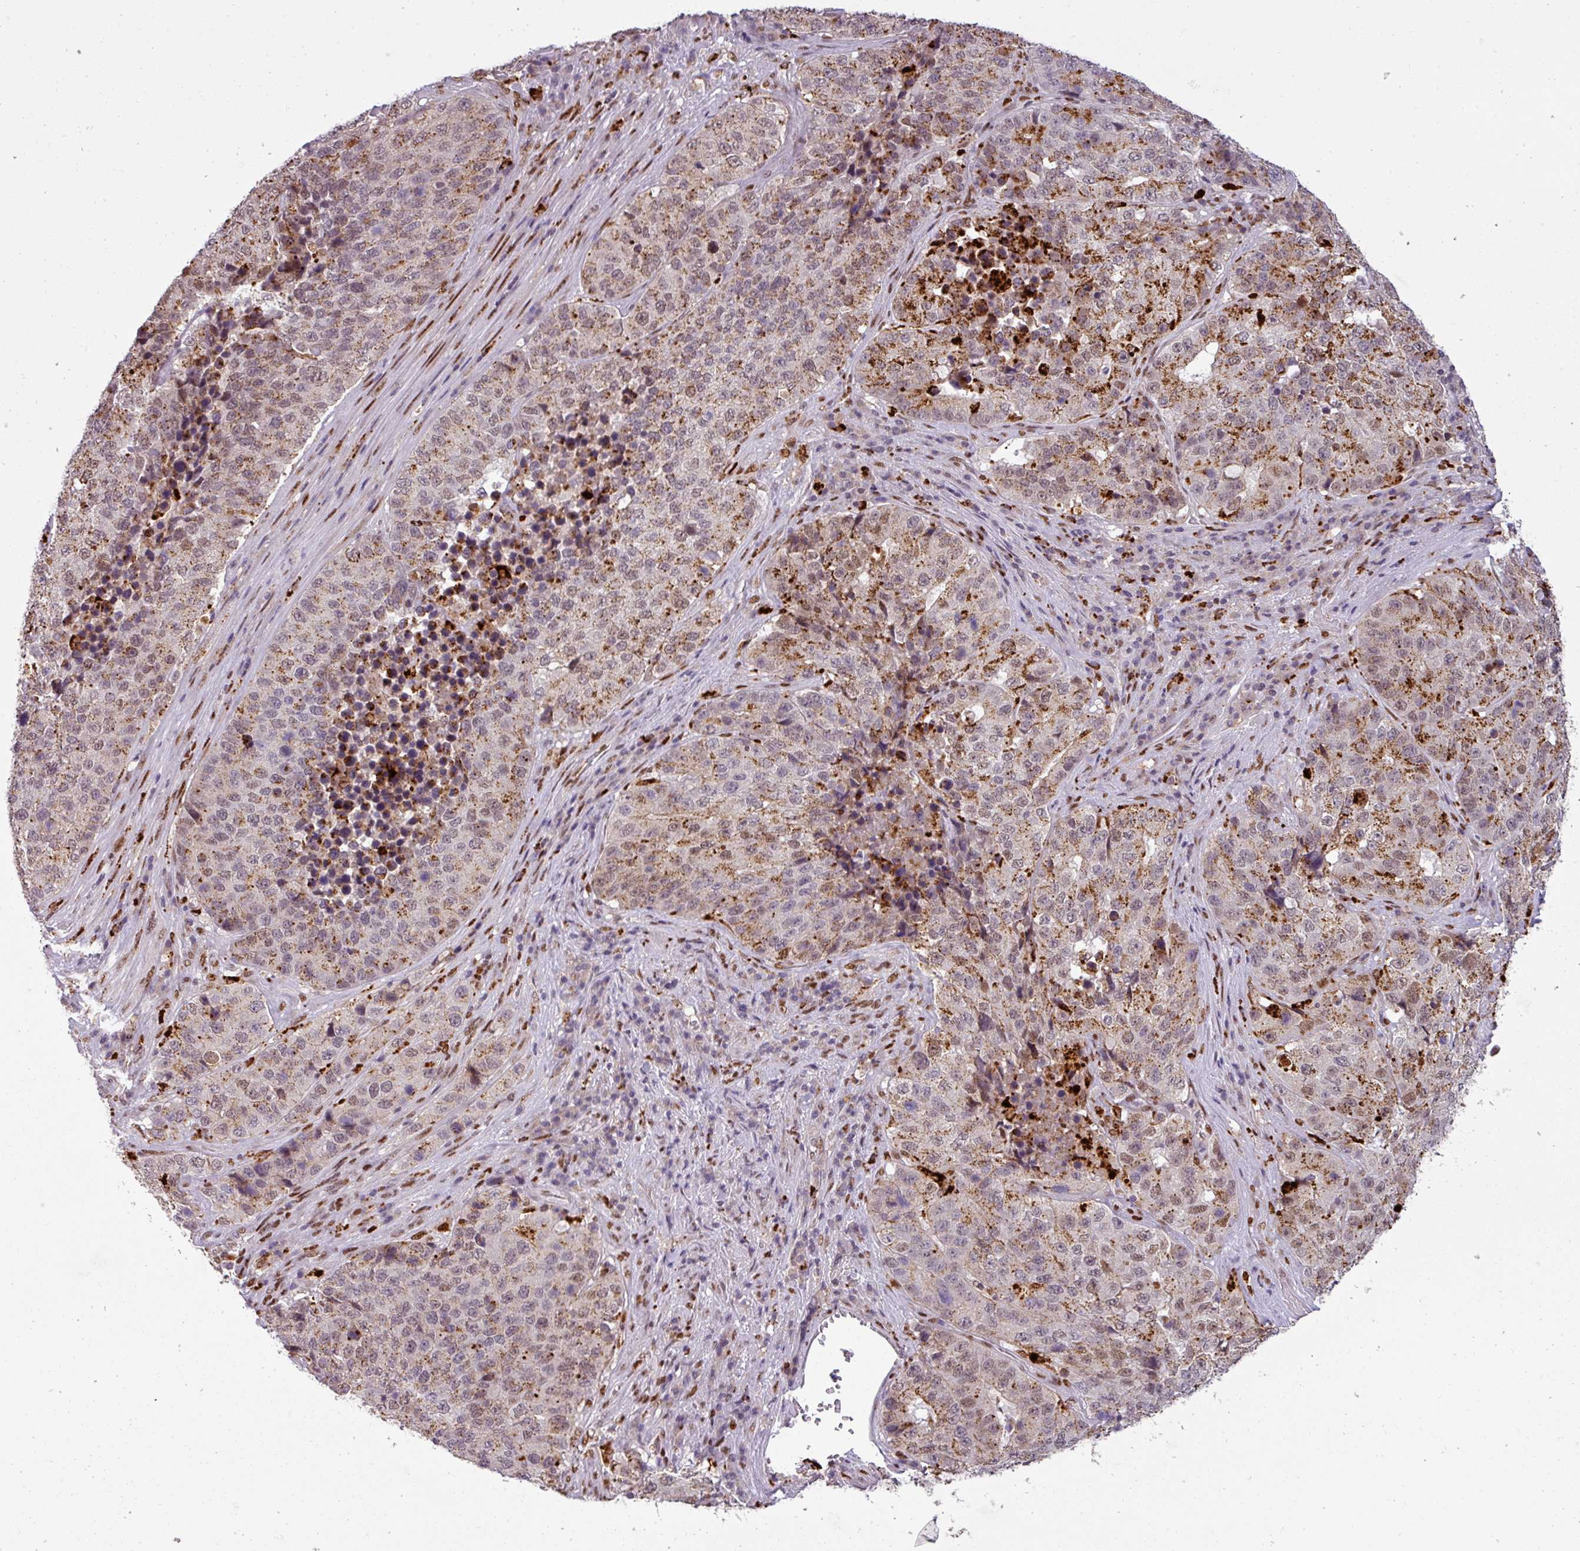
{"staining": {"intensity": "moderate", "quantity": ">75%", "location": "cytoplasmic/membranous,nuclear"}, "tissue": "stomach cancer", "cell_type": "Tumor cells", "image_type": "cancer", "snomed": [{"axis": "morphology", "description": "Adenocarcinoma, NOS"}, {"axis": "topography", "description": "Stomach"}], "caption": "Approximately >75% of tumor cells in adenocarcinoma (stomach) demonstrate moderate cytoplasmic/membranous and nuclear protein expression as visualized by brown immunohistochemical staining.", "gene": "IRF2BPL", "patient": {"sex": "male", "age": 71}}